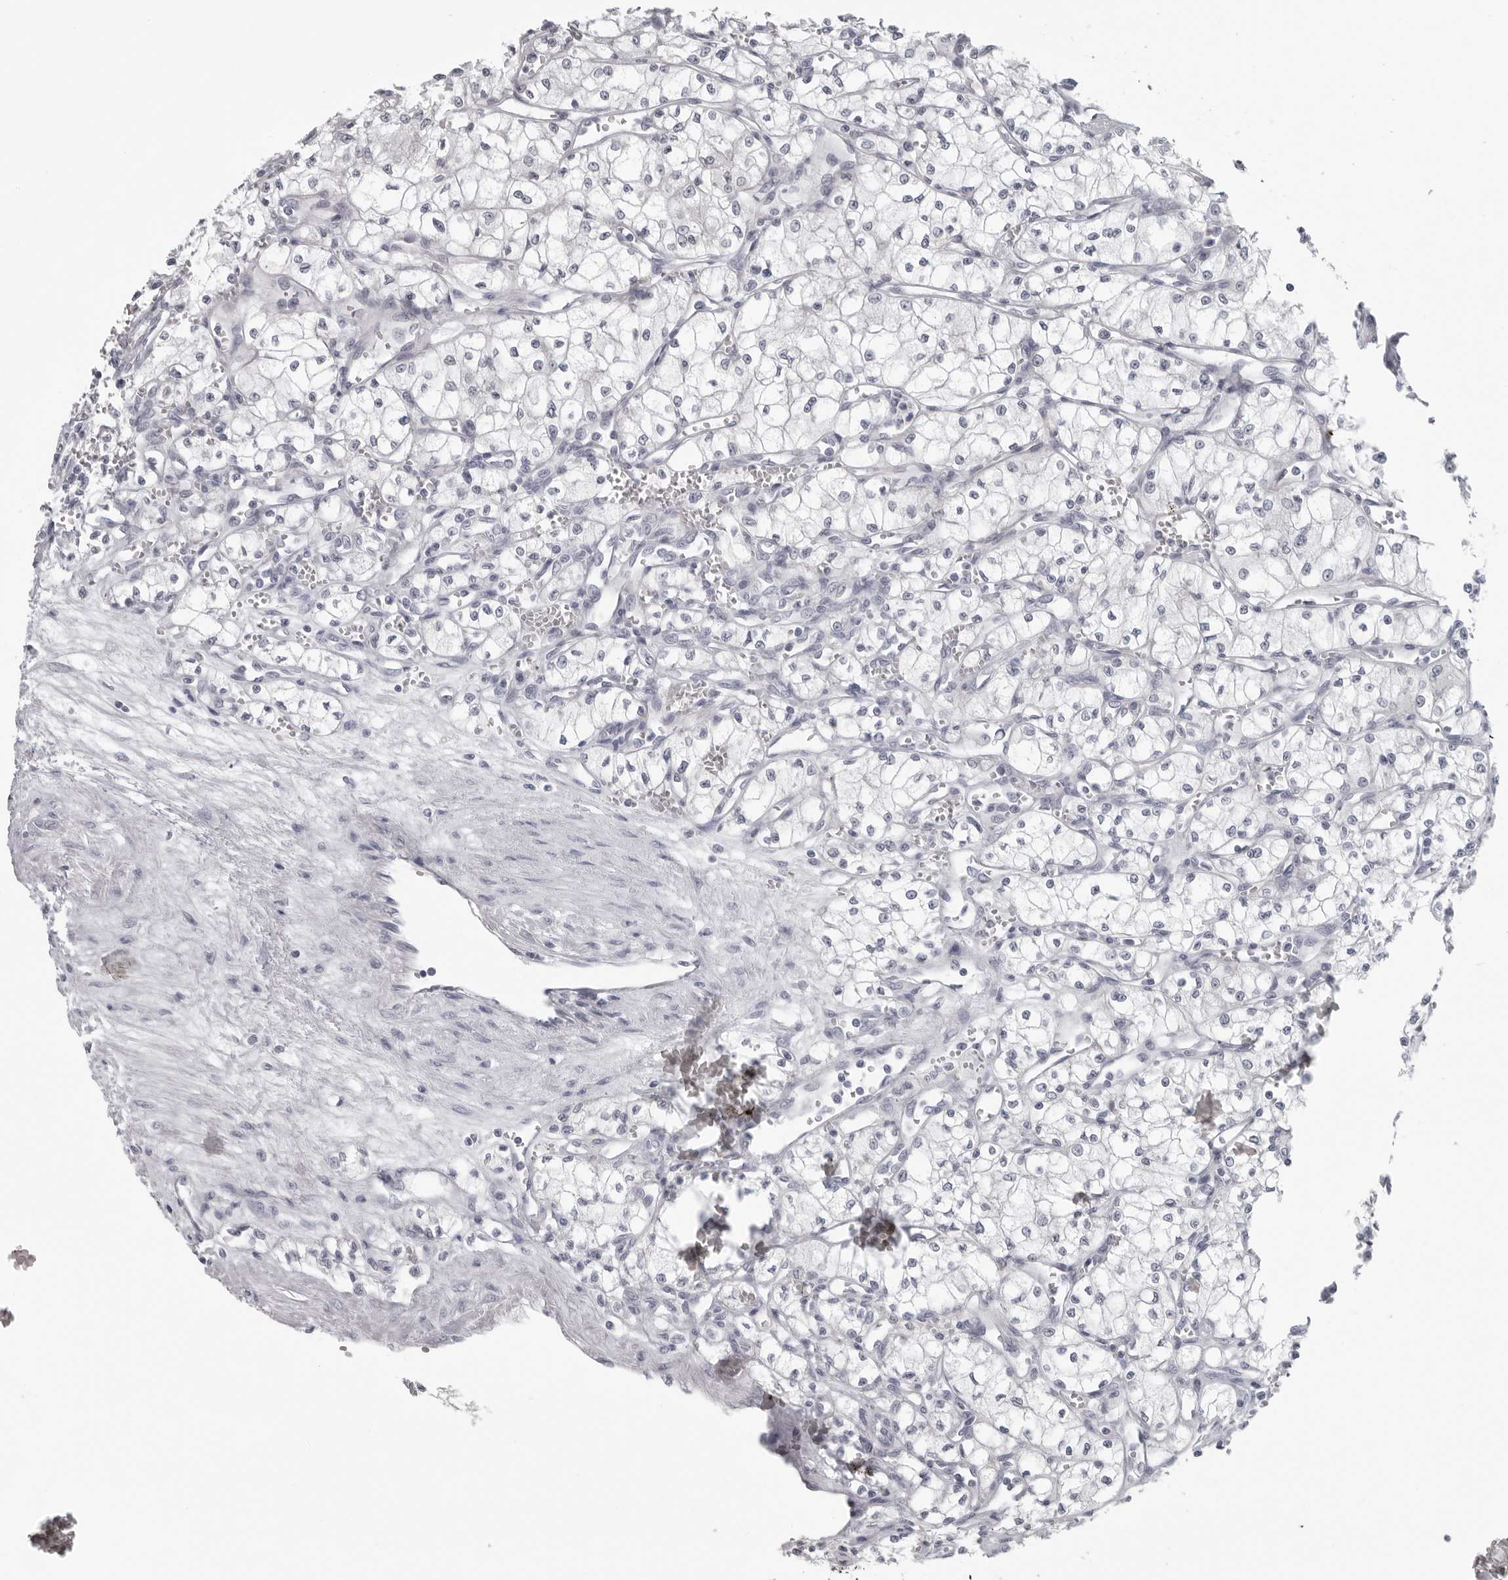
{"staining": {"intensity": "negative", "quantity": "none", "location": "none"}, "tissue": "renal cancer", "cell_type": "Tumor cells", "image_type": "cancer", "snomed": [{"axis": "morphology", "description": "Adenocarcinoma, NOS"}, {"axis": "topography", "description": "Kidney"}], "caption": "A high-resolution micrograph shows IHC staining of adenocarcinoma (renal), which demonstrates no significant expression in tumor cells.", "gene": "OPLAH", "patient": {"sex": "male", "age": 59}}